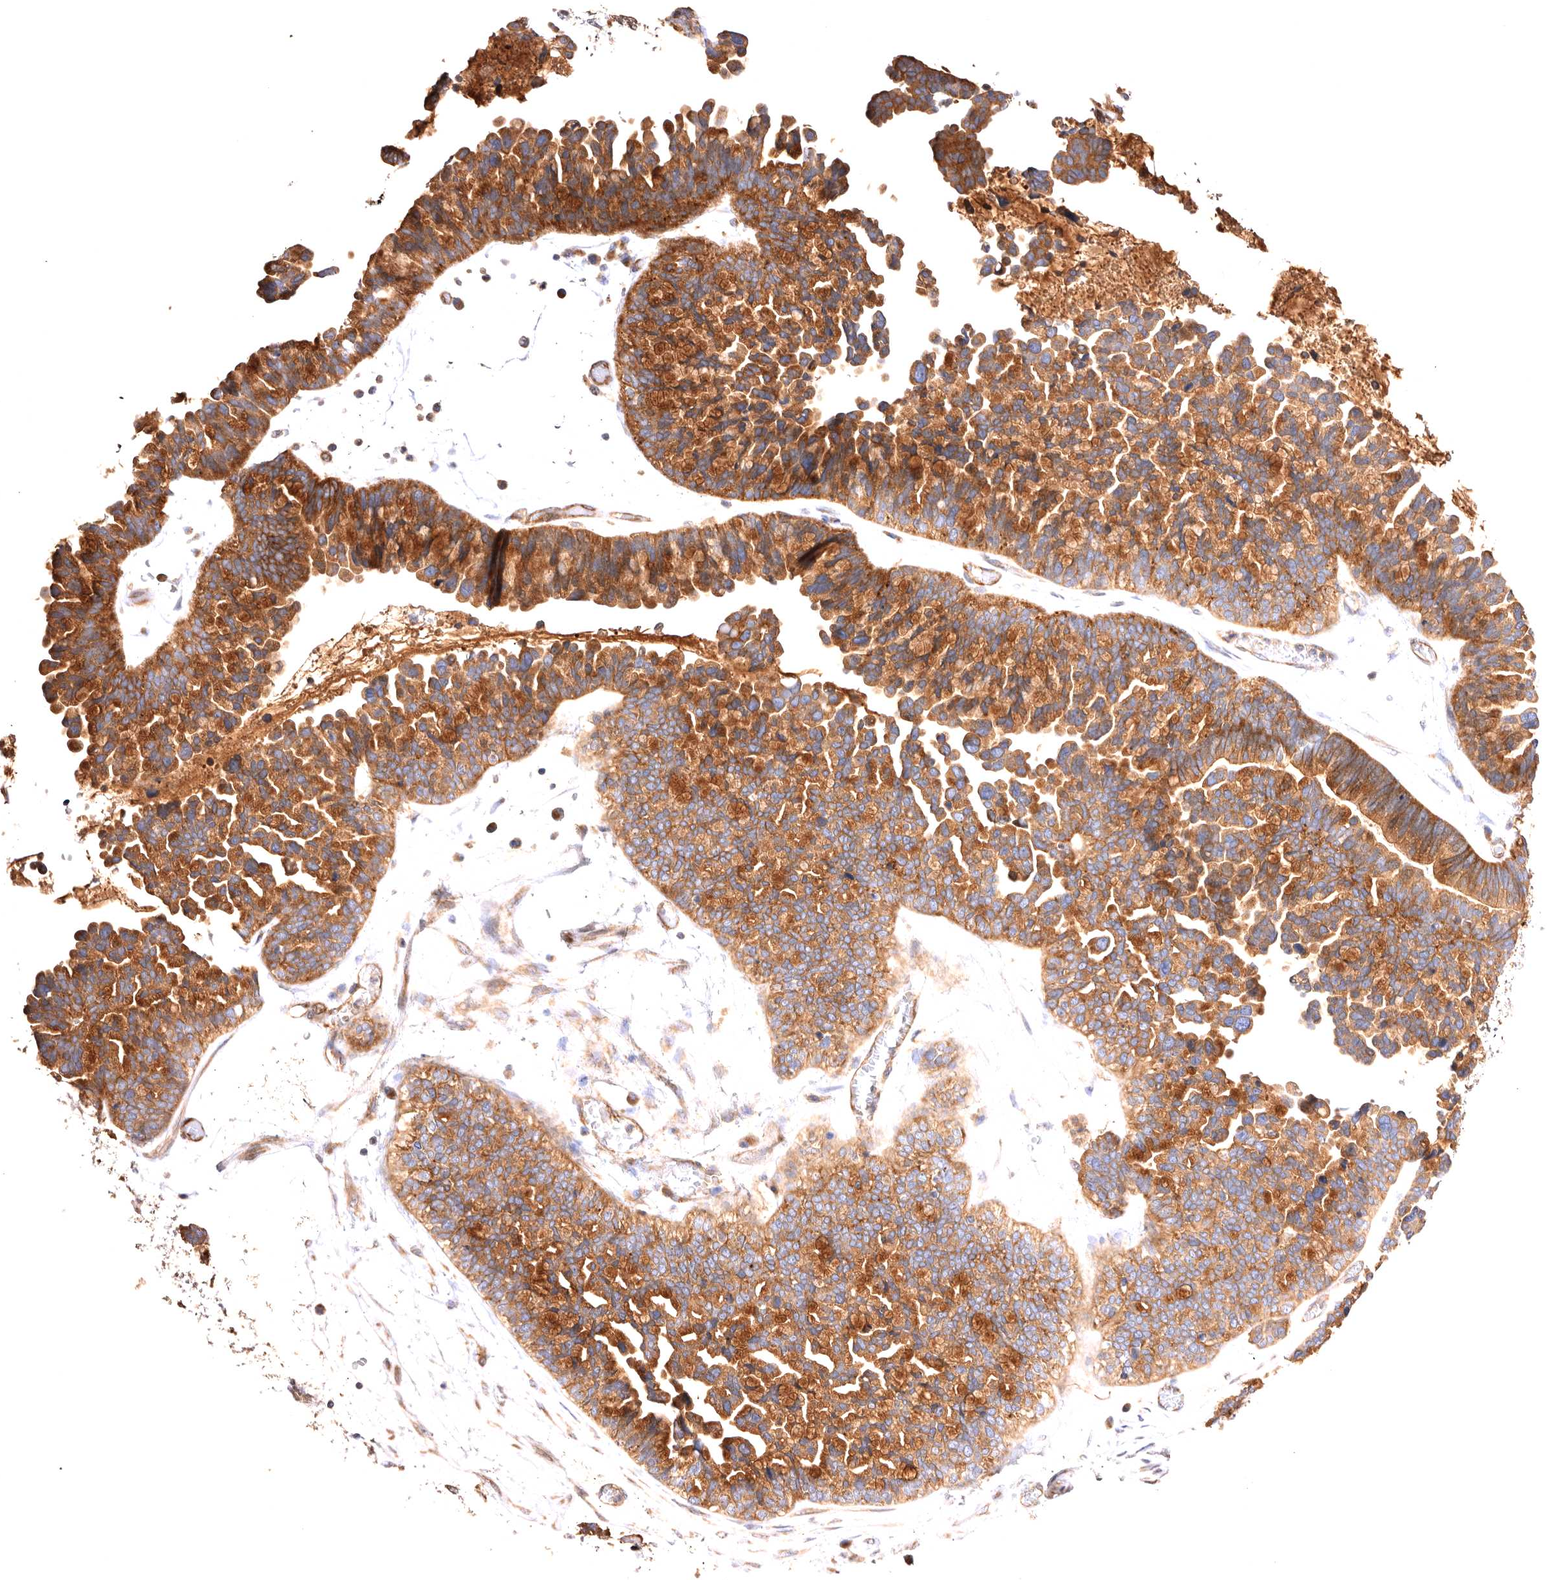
{"staining": {"intensity": "strong", "quantity": ">75%", "location": "cytoplasmic/membranous"}, "tissue": "ovarian cancer", "cell_type": "Tumor cells", "image_type": "cancer", "snomed": [{"axis": "morphology", "description": "Cystadenocarcinoma, serous, NOS"}, {"axis": "topography", "description": "Ovary"}], "caption": "An immunohistochemistry (IHC) histopathology image of neoplastic tissue is shown. Protein staining in brown highlights strong cytoplasmic/membranous positivity in ovarian cancer (serous cystadenocarcinoma) within tumor cells.", "gene": "VPS45", "patient": {"sex": "female", "age": 56}}